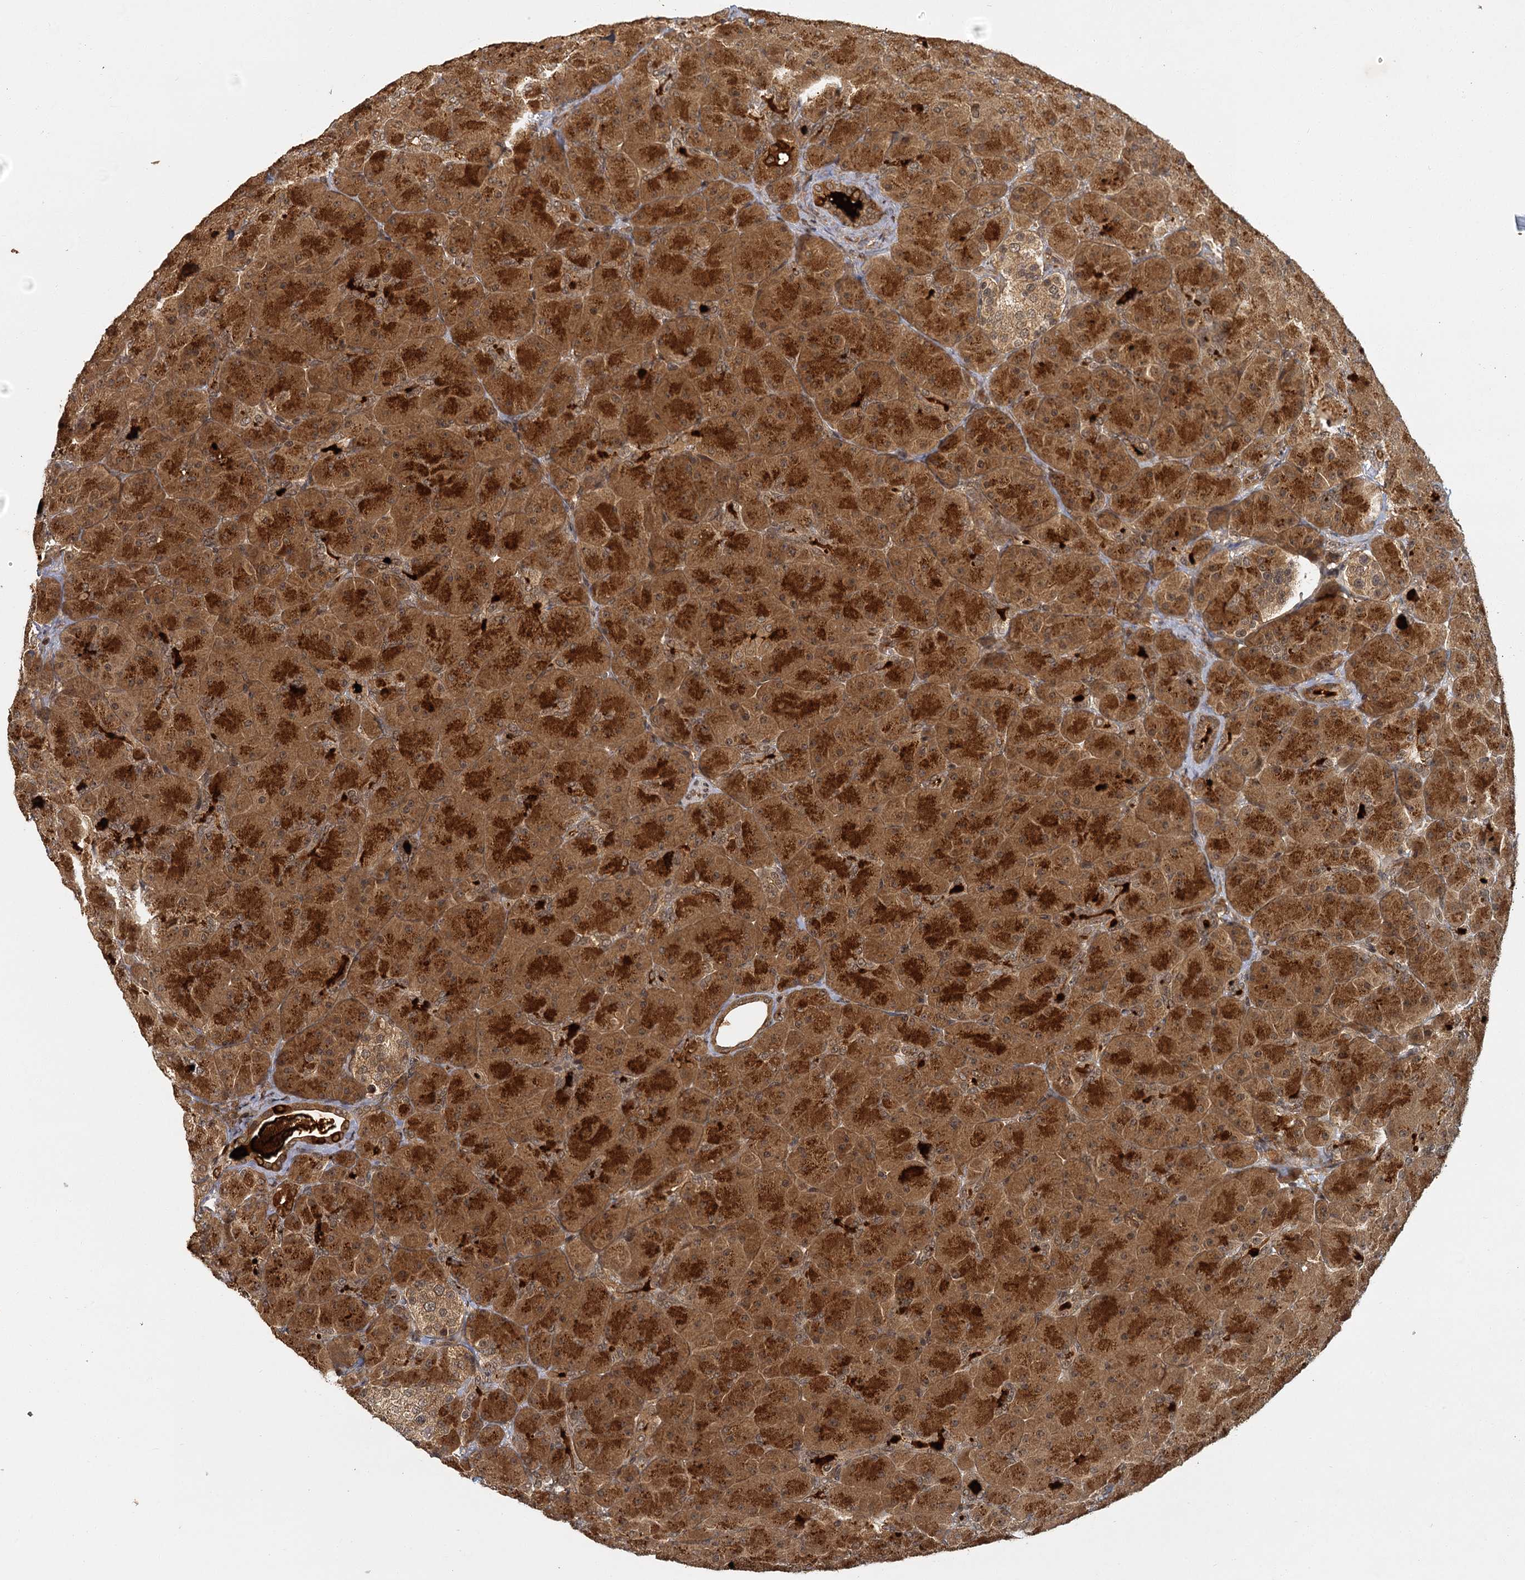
{"staining": {"intensity": "strong", "quantity": ">75%", "location": "cytoplasmic/membranous,nuclear"}, "tissue": "pancreas", "cell_type": "Exocrine glandular cells", "image_type": "normal", "snomed": [{"axis": "morphology", "description": "Normal tissue, NOS"}, {"axis": "topography", "description": "Pancreas"}], "caption": "The image shows immunohistochemical staining of normal pancreas. There is strong cytoplasmic/membranous,nuclear positivity is seen in about >75% of exocrine glandular cells.", "gene": "ZNF549", "patient": {"sex": "male", "age": 66}}